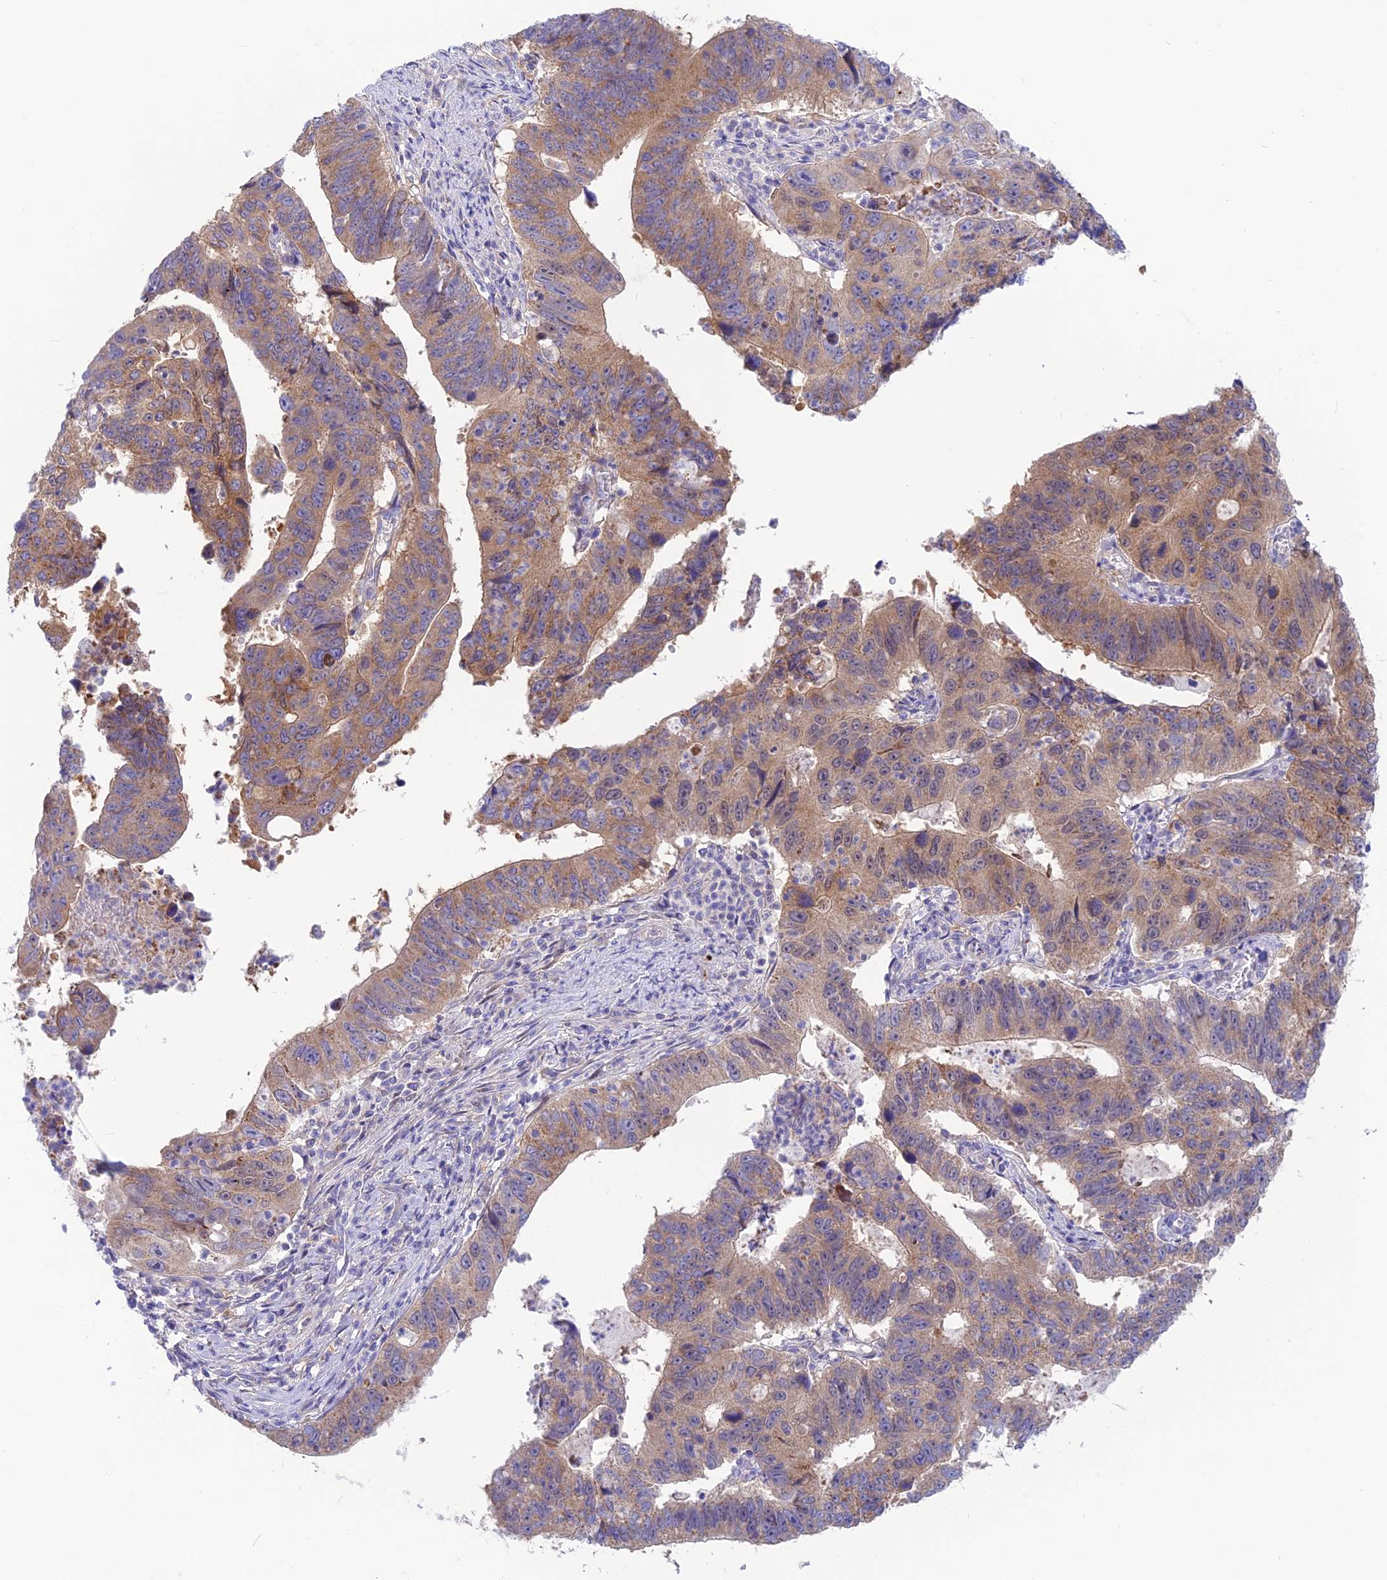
{"staining": {"intensity": "moderate", "quantity": ">75%", "location": "cytoplasmic/membranous"}, "tissue": "stomach cancer", "cell_type": "Tumor cells", "image_type": "cancer", "snomed": [{"axis": "morphology", "description": "Adenocarcinoma, NOS"}, {"axis": "topography", "description": "Stomach"}], "caption": "Adenocarcinoma (stomach) stained for a protein demonstrates moderate cytoplasmic/membranous positivity in tumor cells.", "gene": "LZTFL1", "patient": {"sex": "male", "age": 59}}